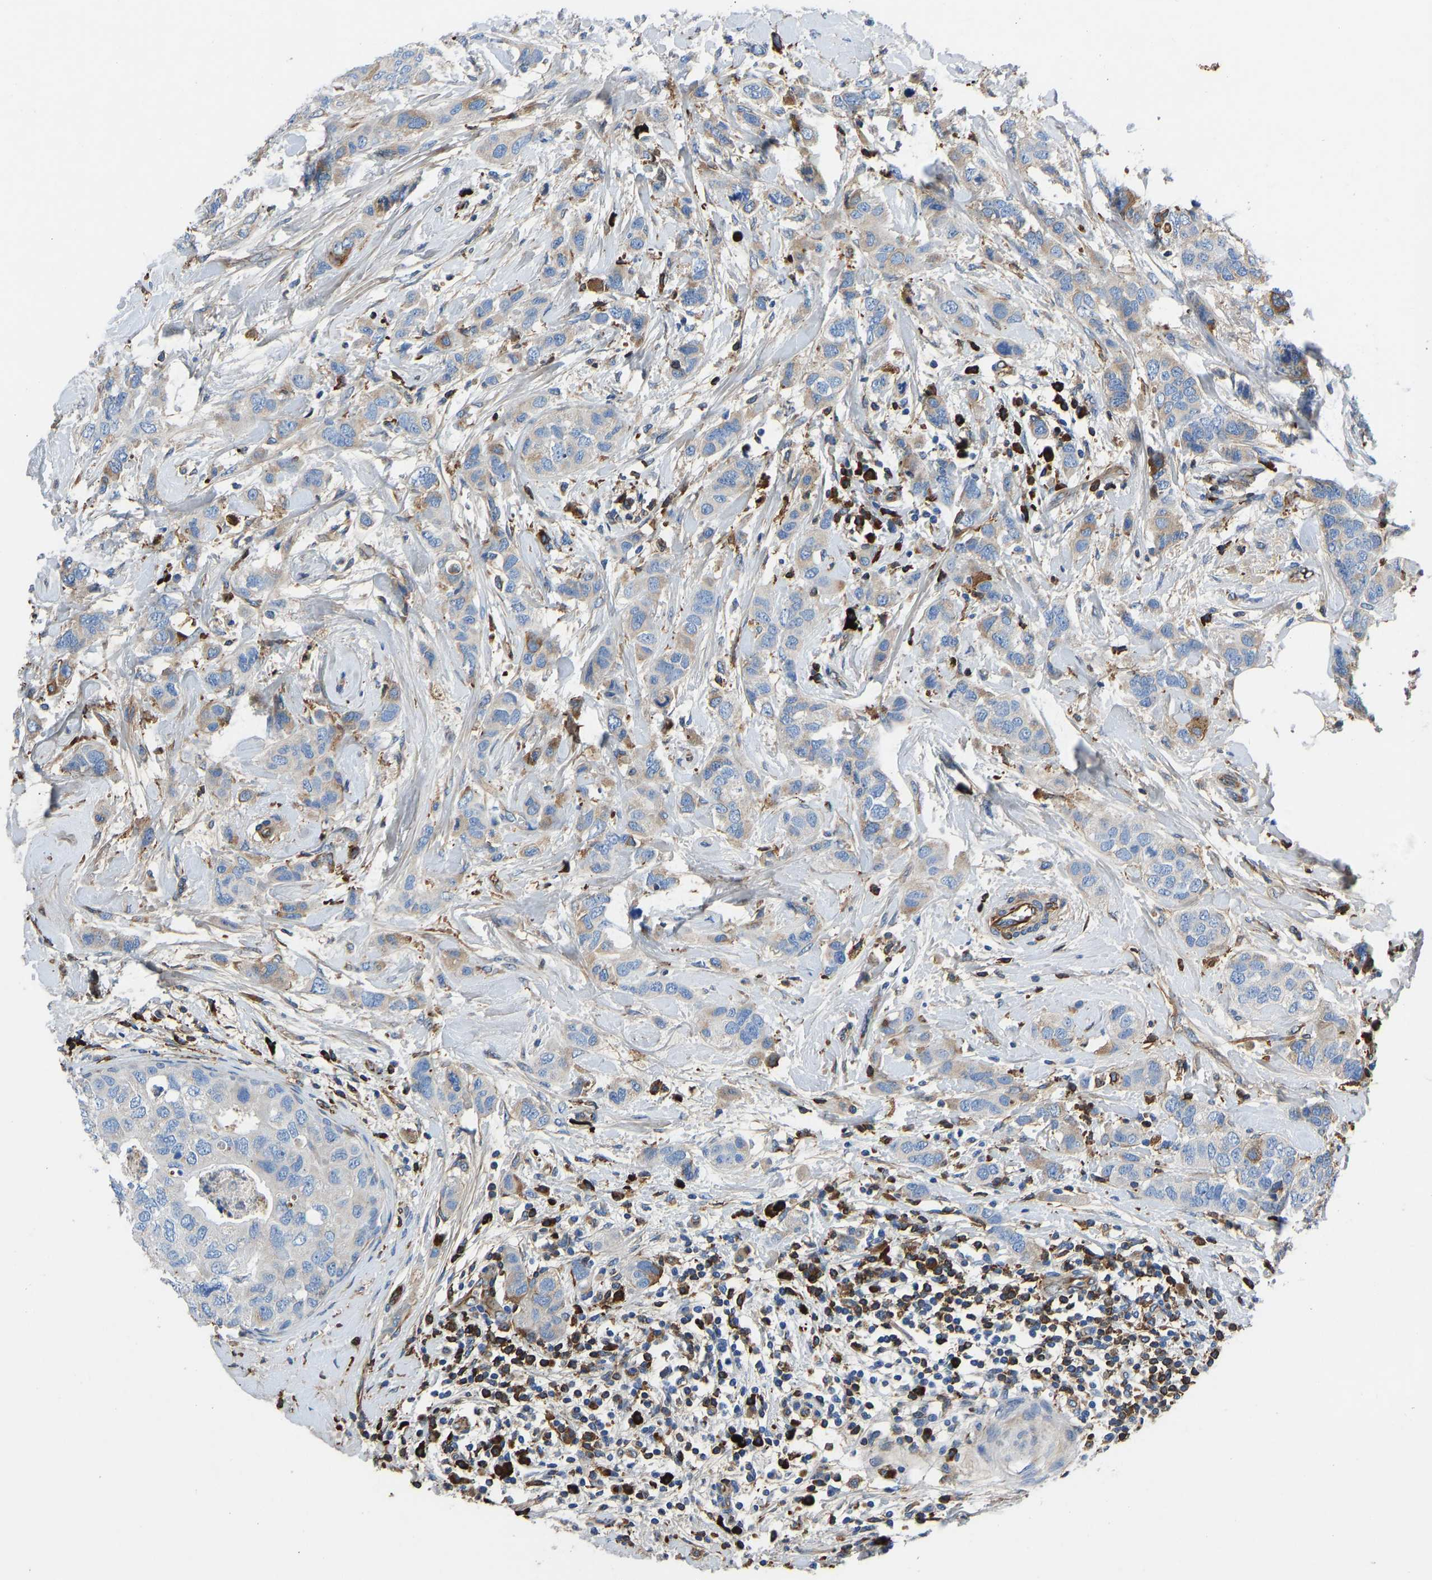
{"staining": {"intensity": "weak", "quantity": "25%-75%", "location": "cytoplasmic/membranous"}, "tissue": "breast cancer", "cell_type": "Tumor cells", "image_type": "cancer", "snomed": [{"axis": "morphology", "description": "Duct carcinoma"}, {"axis": "topography", "description": "Breast"}], "caption": "Intraductal carcinoma (breast) stained with immunohistochemistry demonstrates weak cytoplasmic/membranous positivity in approximately 25%-75% of tumor cells. The staining was performed using DAB (3,3'-diaminobenzidine), with brown indicating positive protein expression. Nuclei are stained blue with hematoxylin.", "gene": "HSPG2", "patient": {"sex": "female", "age": 50}}